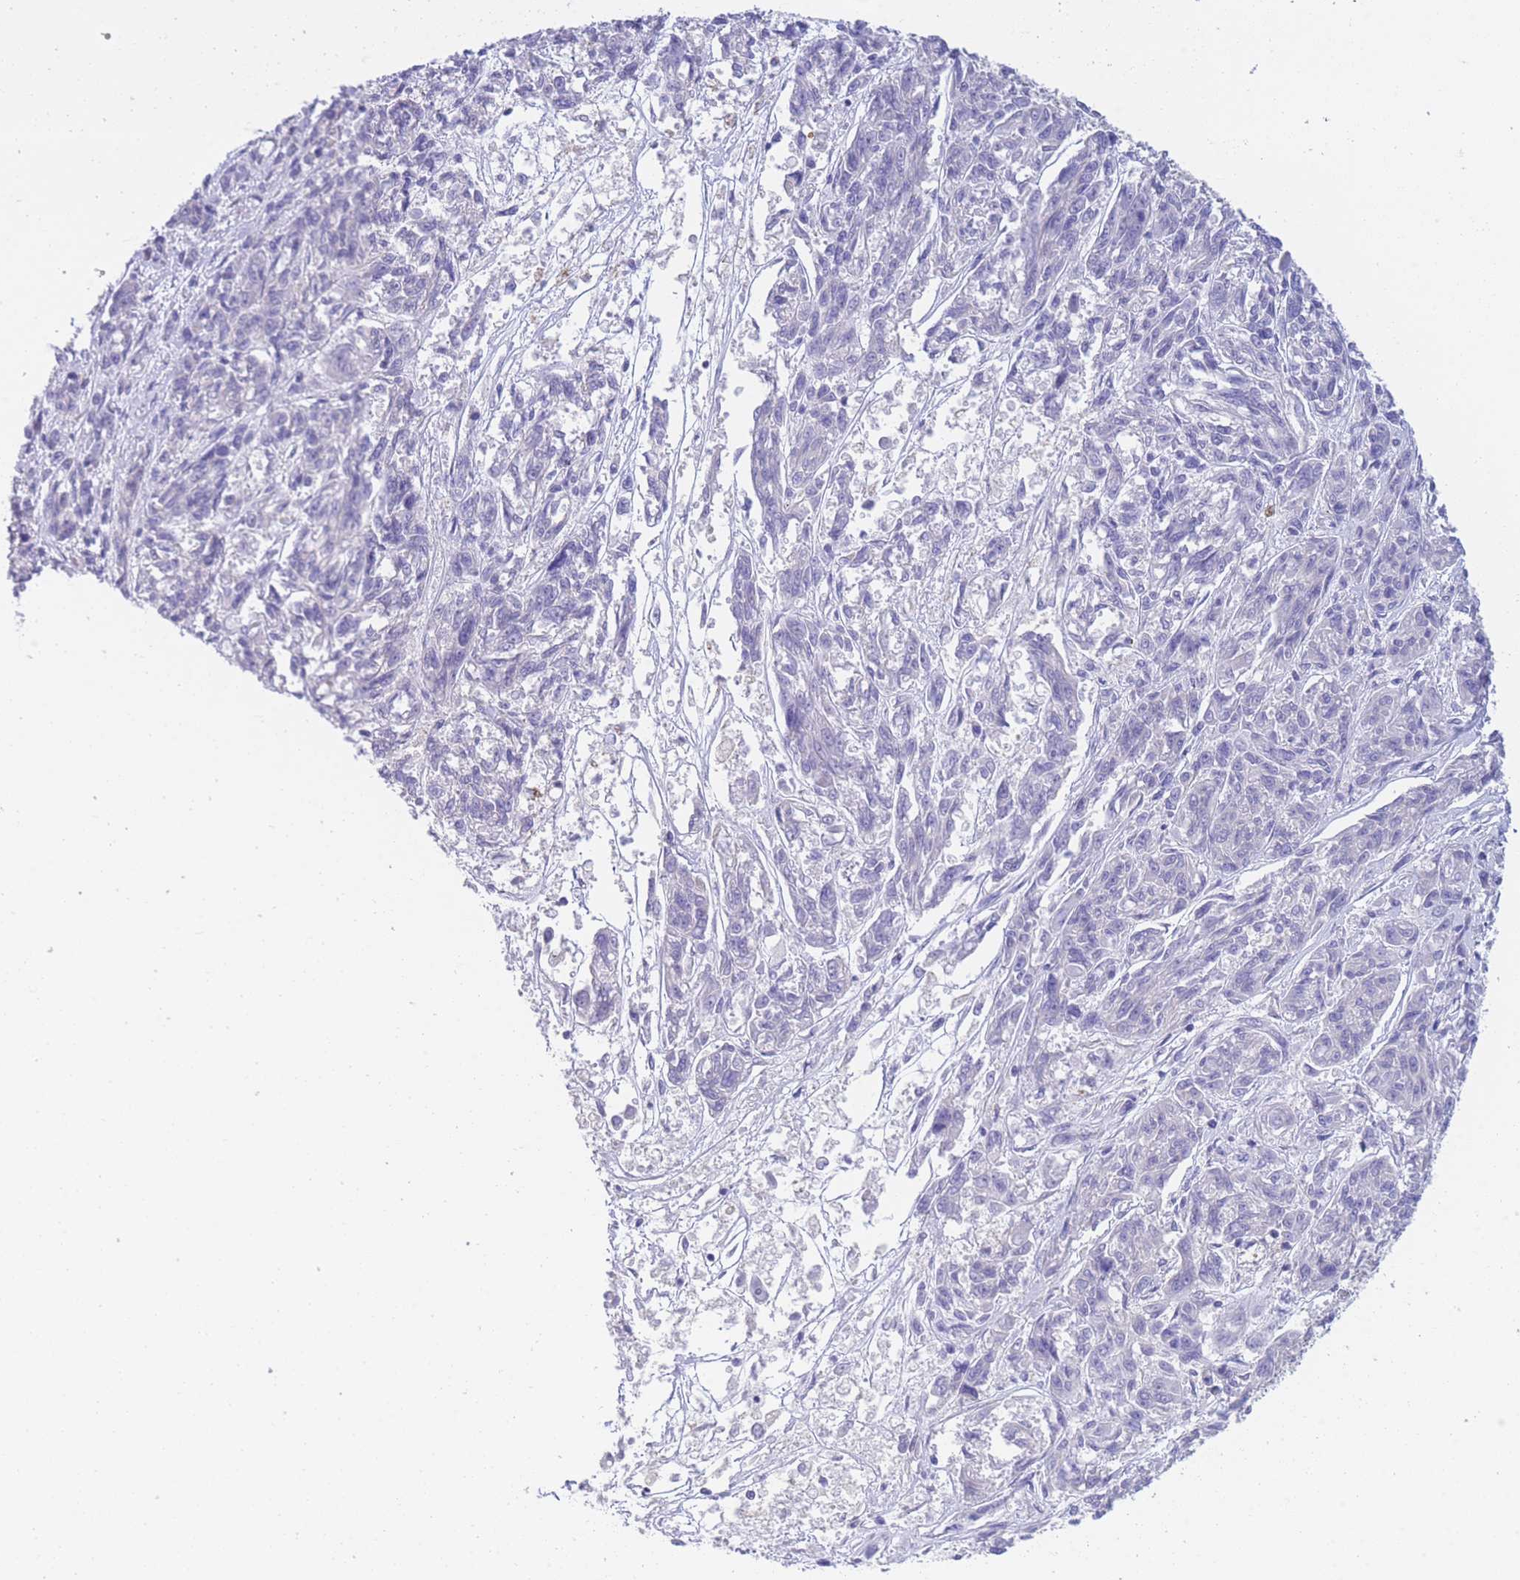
{"staining": {"intensity": "negative", "quantity": "none", "location": "none"}, "tissue": "melanoma", "cell_type": "Tumor cells", "image_type": "cancer", "snomed": [{"axis": "morphology", "description": "Malignant melanoma, NOS"}, {"axis": "topography", "description": "Skin"}], "caption": "Micrograph shows no protein positivity in tumor cells of malignant melanoma tissue.", "gene": "PCDHB3", "patient": {"sex": "male", "age": 53}}